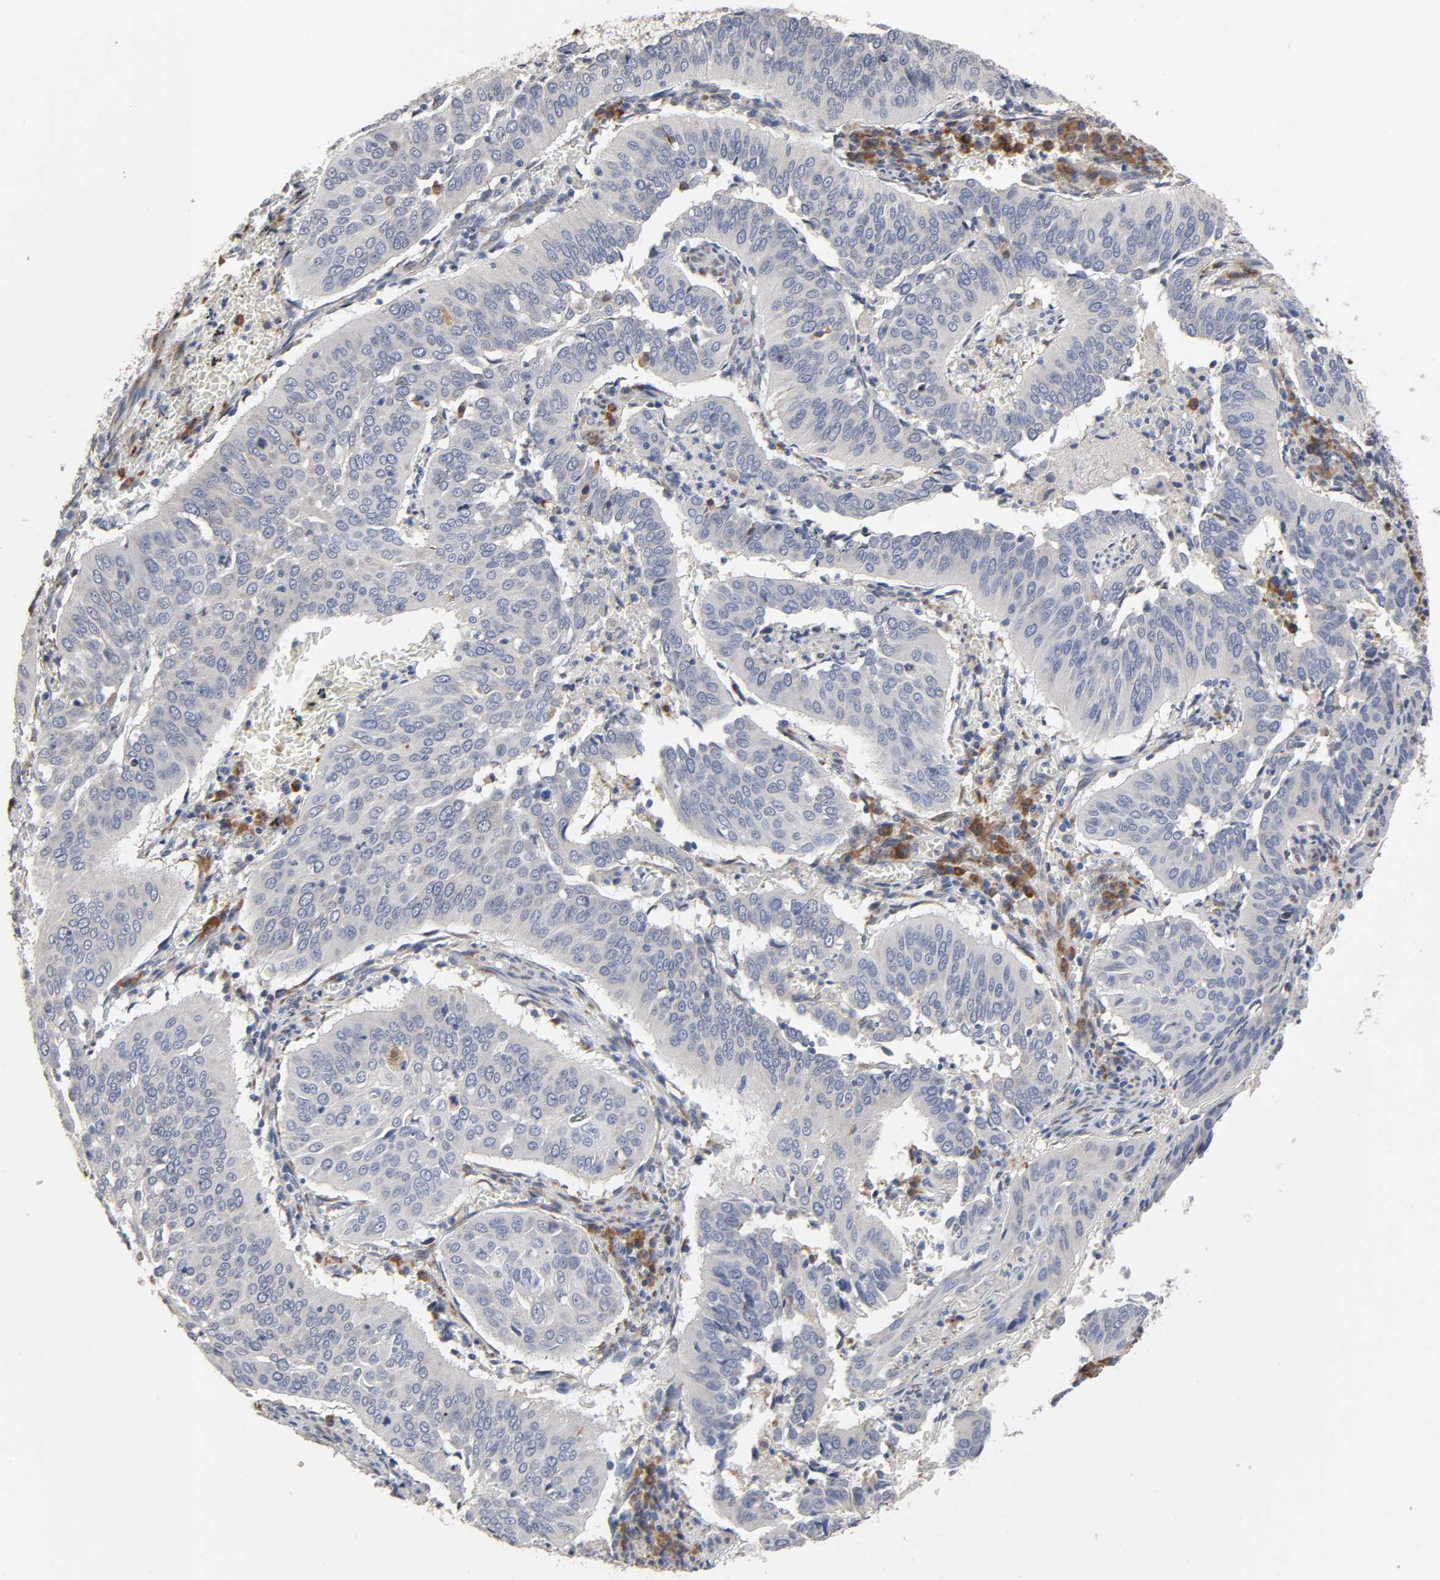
{"staining": {"intensity": "negative", "quantity": "none", "location": "none"}, "tissue": "cervical cancer", "cell_type": "Tumor cells", "image_type": "cancer", "snomed": [{"axis": "morphology", "description": "Squamous cell carcinoma, NOS"}, {"axis": "topography", "description": "Cervix"}], "caption": "An immunohistochemistry (IHC) photomicrograph of cervical cancer is shown. There is no staining in tumor cells of cervical cancer.", "gene": "HDLBP", "patient": {"sex": "female", "age": 39}}